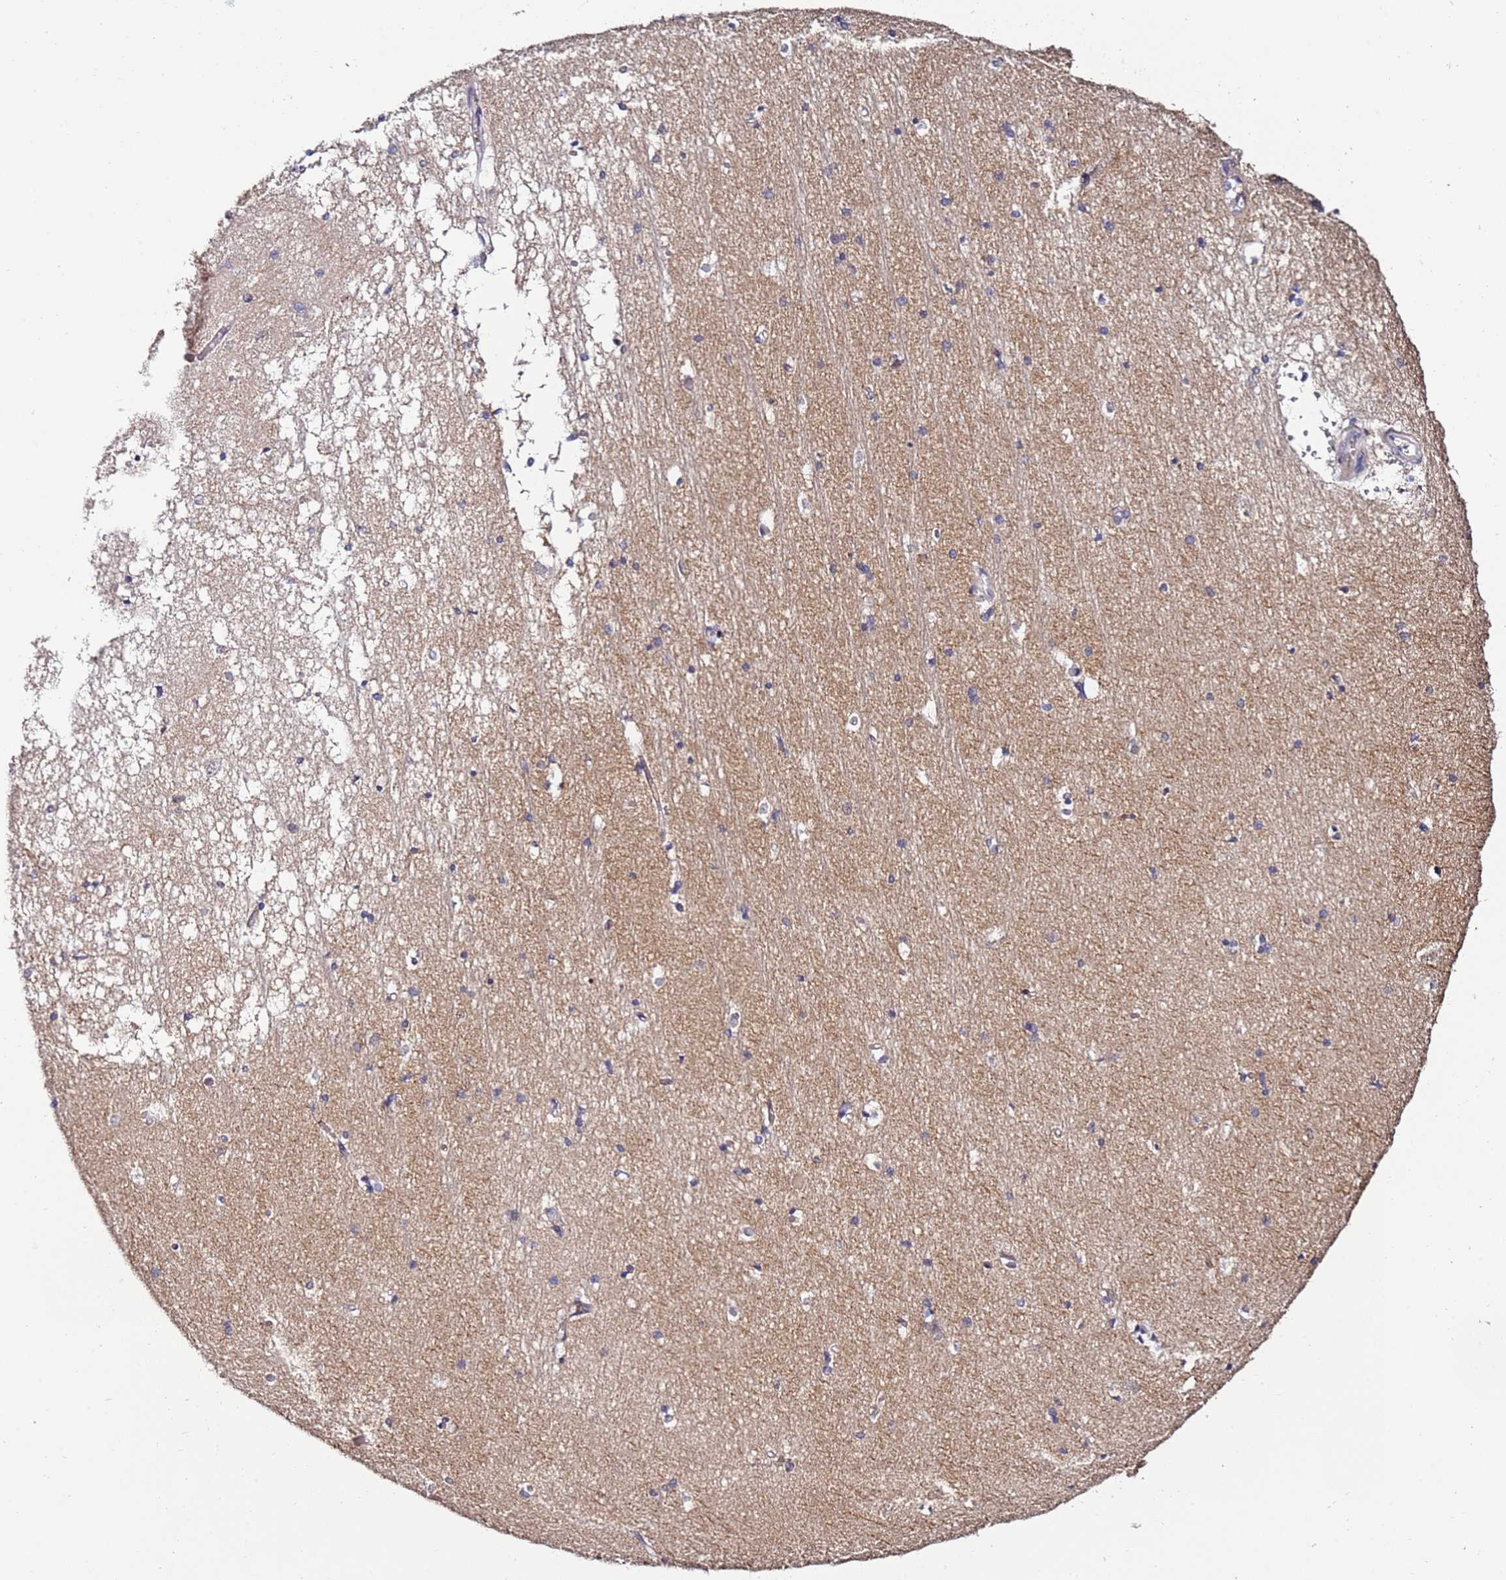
{"staining": {"intensity": "negative", "quantity": "none", "location": "none"}, "tissue": "hippocampus", "cell_type": "Glial cells", "image_type": "normal", "snomed": [{"axis": "morphology", "description": "Normal tissue, NOS"}, {"axis": "topography", "description": "Hippocampus"}], "caption": "Glial cells are negative for brown protein staining in benign hippocampus. The staining was performed using DAB to visualize the protein expression in brown, while the nuclei were stained in blue with hematoxylin (Magnification: 20x).", "gene": "DUSP28", "patient": {"sex": "male", "age": 45}}